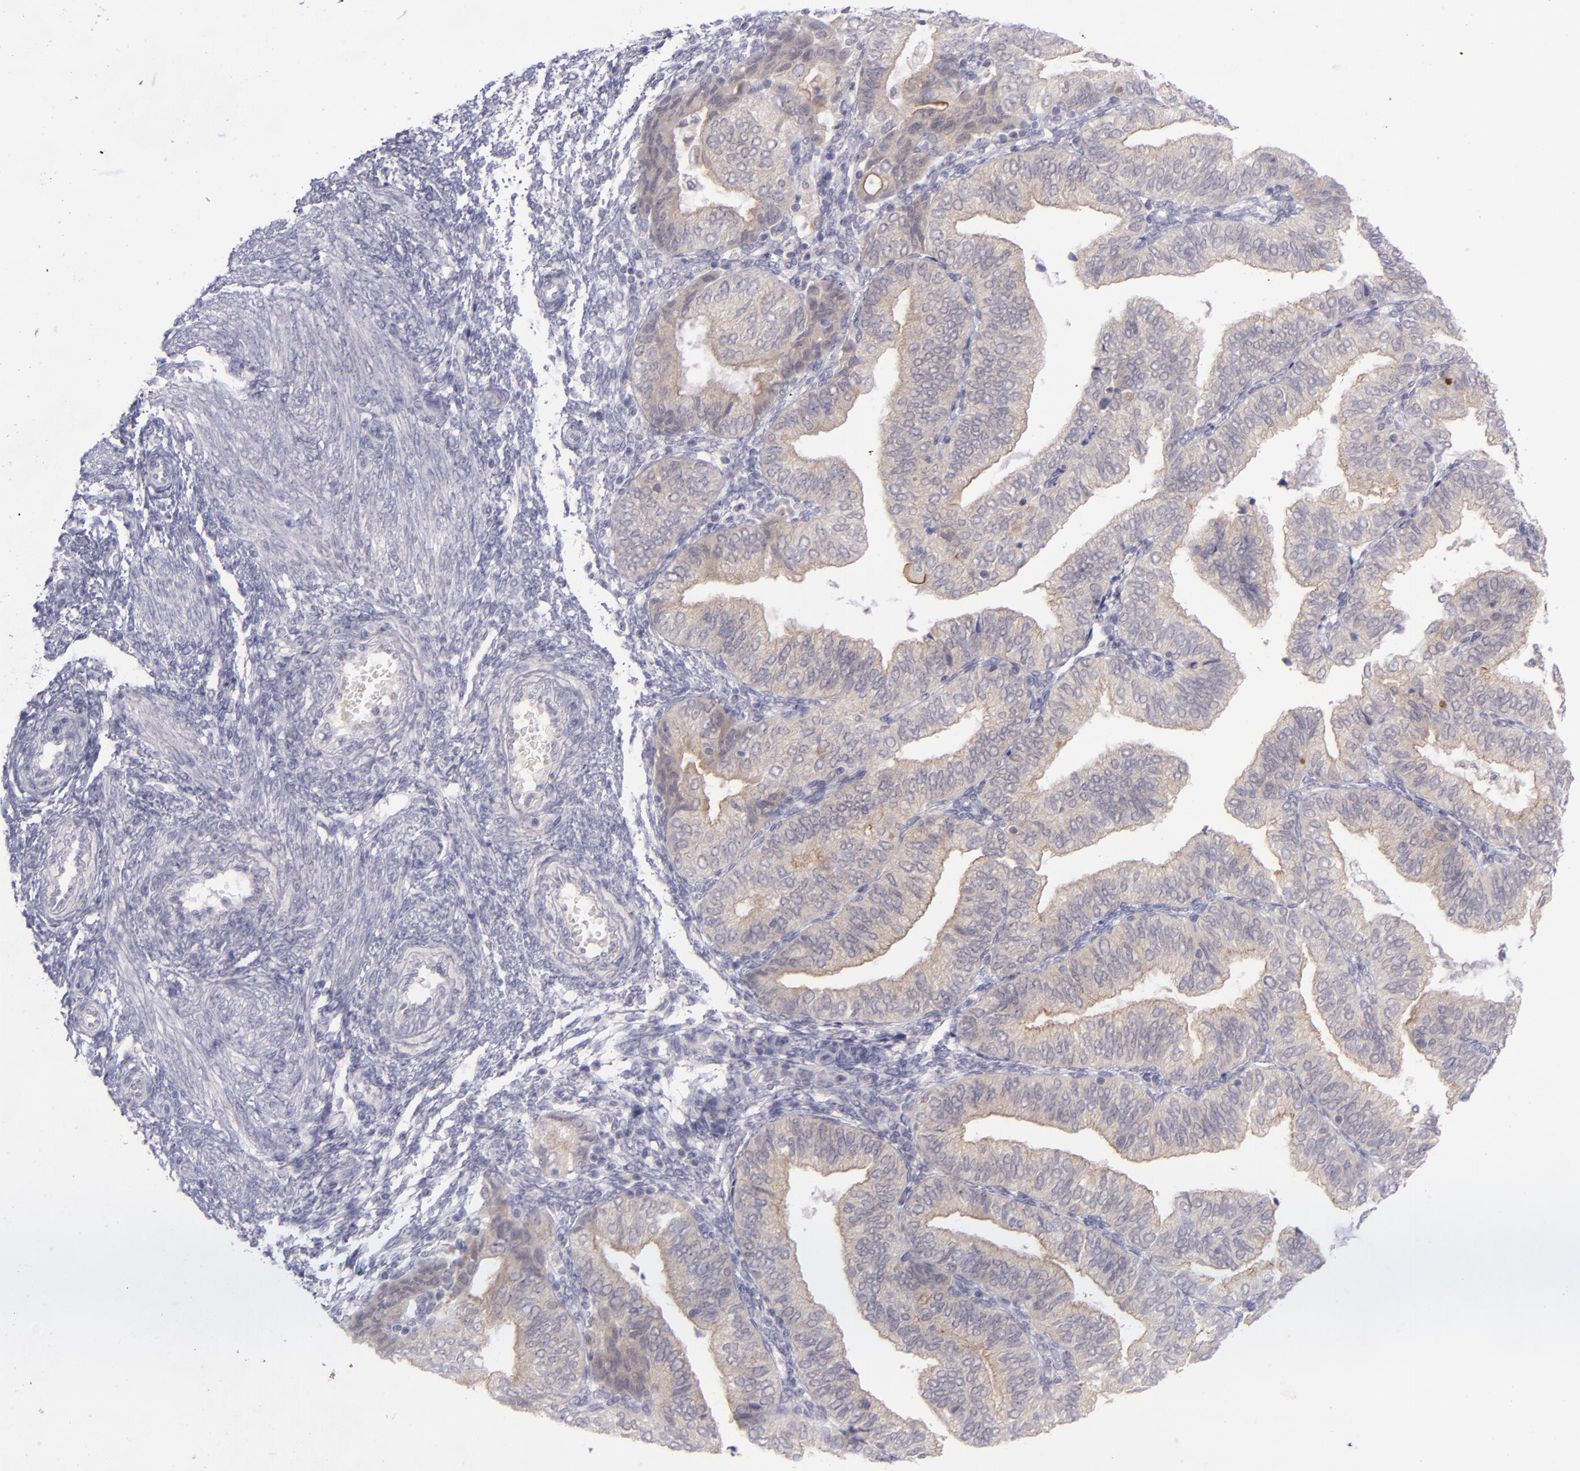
{"staining": {"intensity": "weak", "quantity": "25%-75%", "location": "cytoplasmic/membranous"}, "tissue": "endometrial cancer", "cell_type": "Tumor cells", "image_type": "cancer", "snomed": [{"axis": "morphology", "description": "Adenocarcinoma, NOS"}, {"axis": "topography", "description": "Endometrium"}], "caption": "The photomicrograph reveals staining of endometrial cancer, revealing weak cytoplasmic/membranous protein positivity (brown color) within tumor cells.", "gene": "EVPL", "patient": {"sex": "female", "age": 51}}